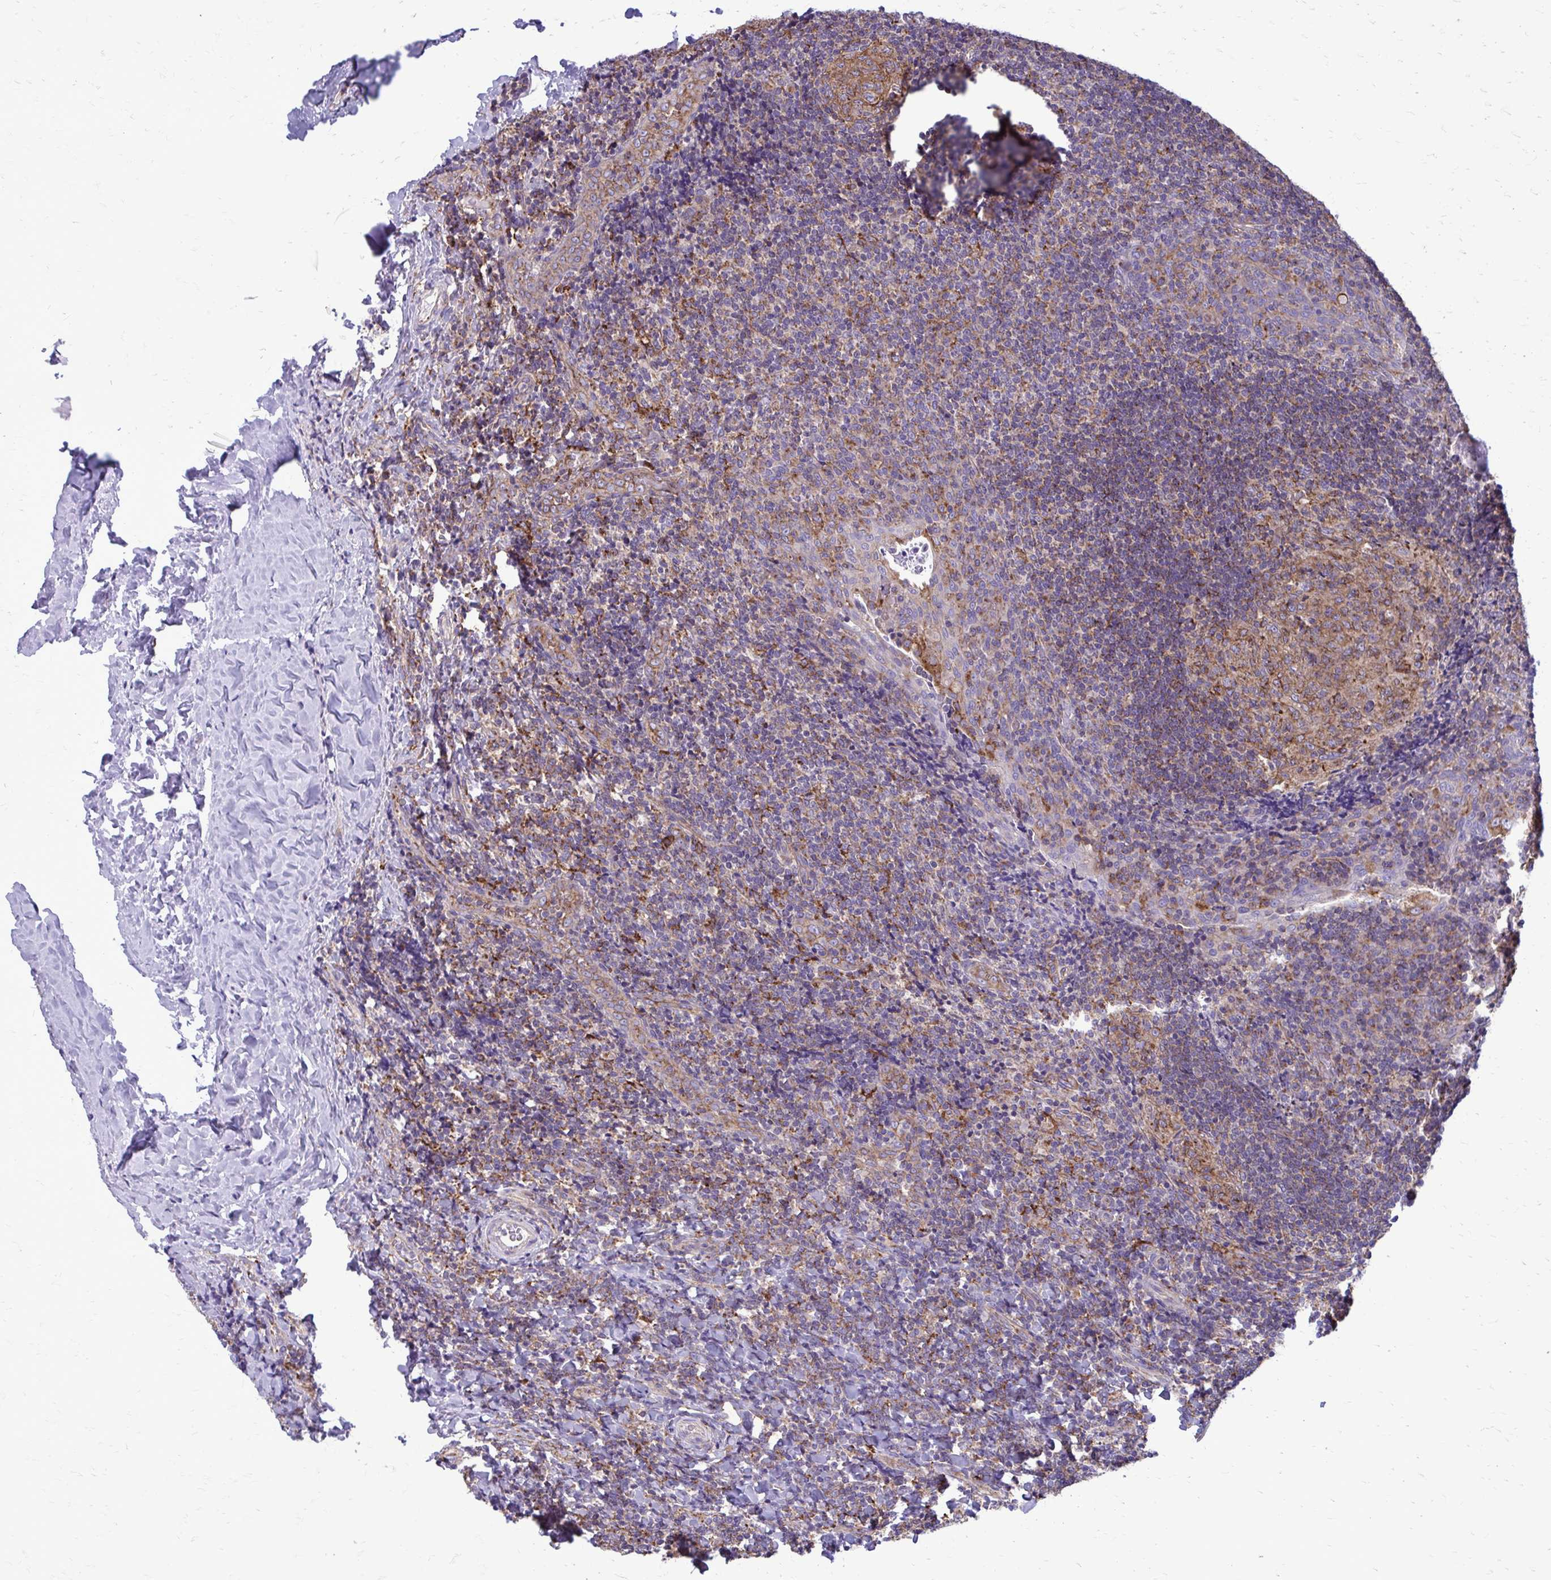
{"staining": {"intensity": "moderate", "quantity": ">75%", "location": "cytoplasmic/membranous"}, "tissue": "tonsil", "cell_type": "Germinal center cells", "image_type": "normal", "snomed": [{"axis": "morphology", "description": "Normal tissue, NOS"}, {"axis": "topography", "description": "Tonsil"}], "caption": "The micrograph shows staining of benign tonsil, revealing moderate cytoplasmic/membranous protein staining (brown color) within germinal center cells. The staining is performed using DAB (3,3'-diaminobenzidine) brown chromogen to label protein expression. The nuclei are counter-stained blue using hematoxylin.", "gene": "CLTA", "patient": {"sex": "male", "age": 17}}